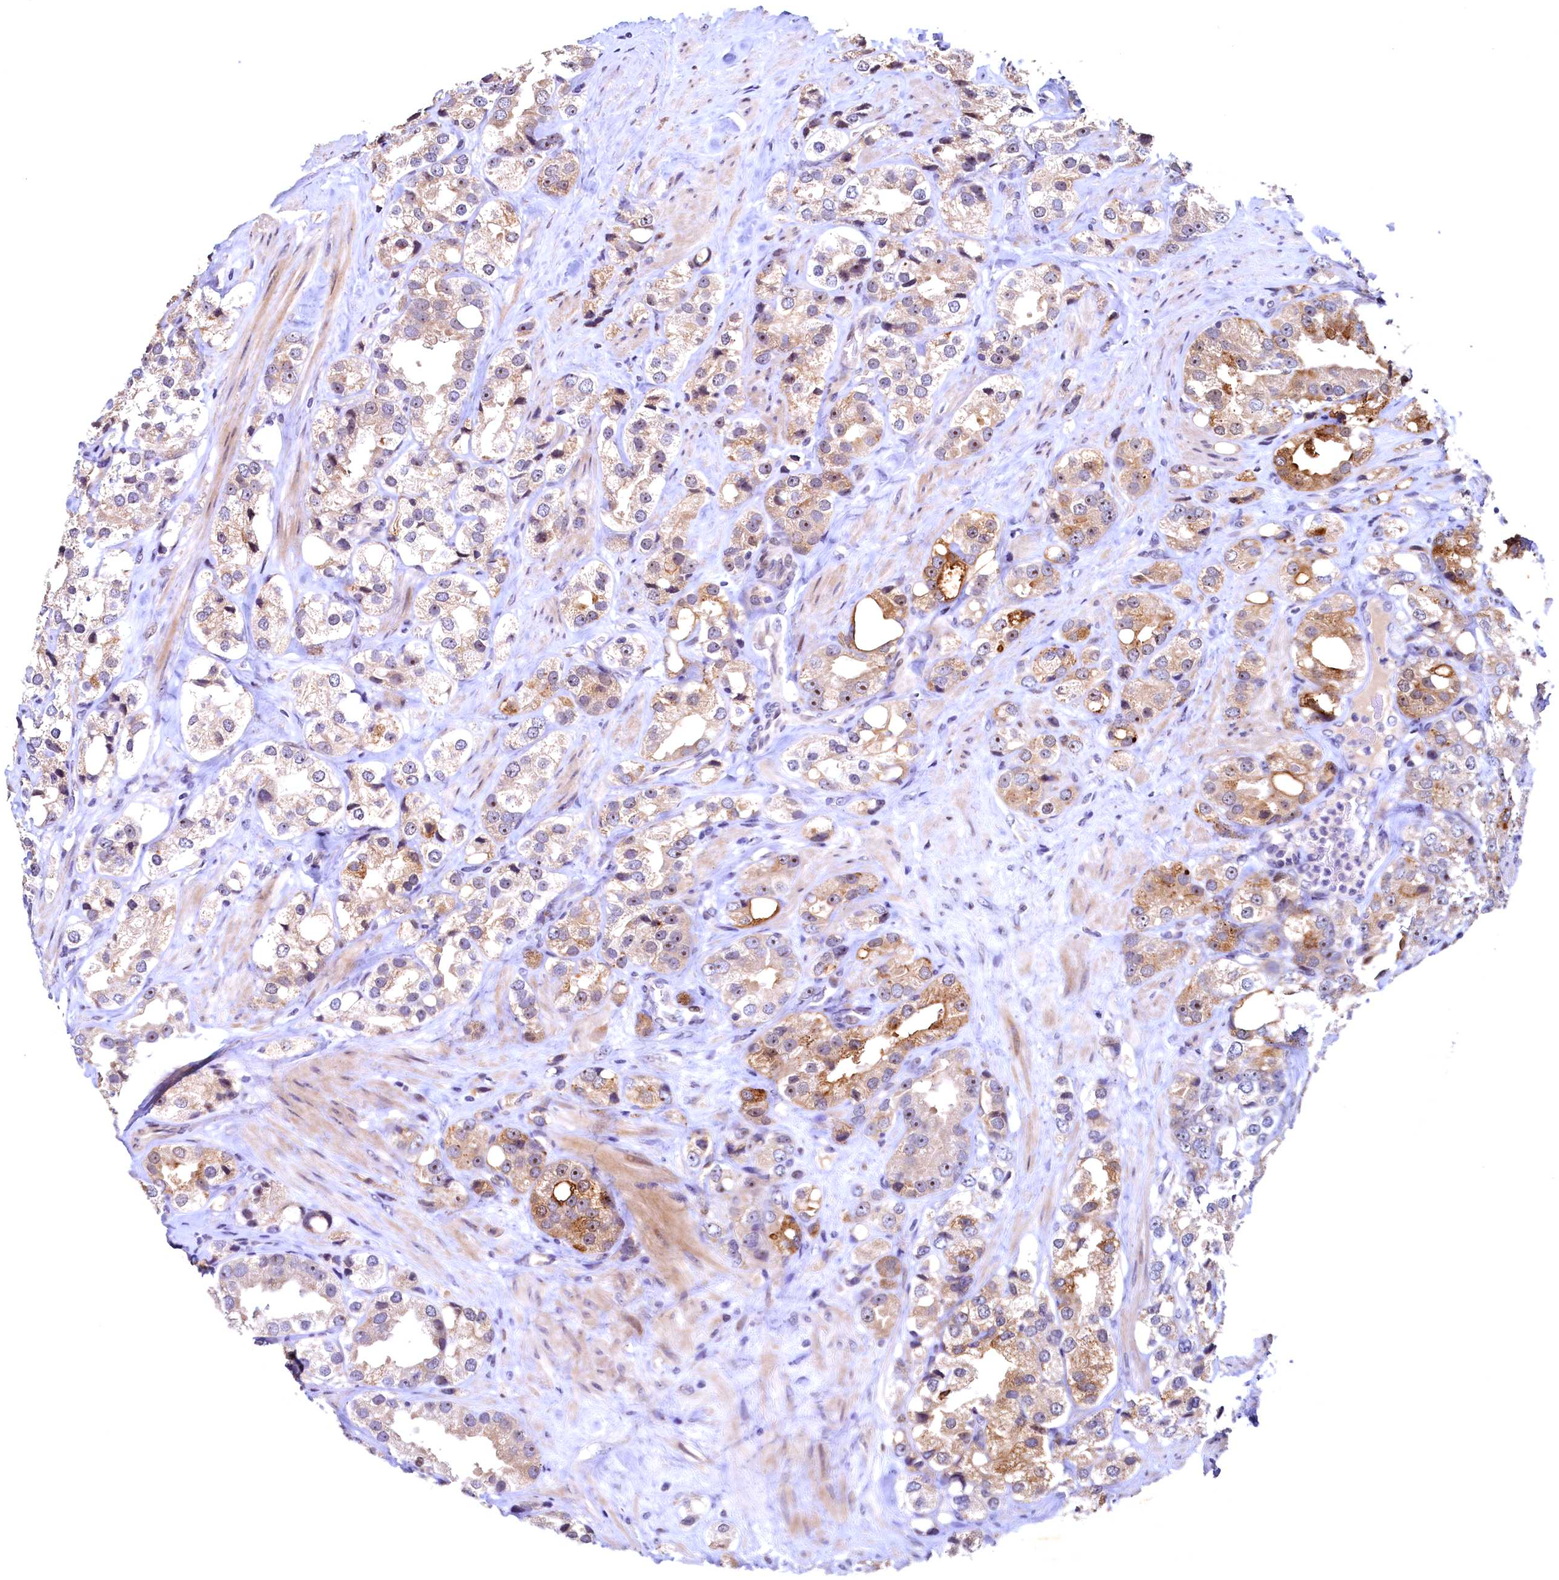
{"staining": {"intensity": "moderate", "quantity": "25%-75%", "location": "cytoplasmic/membranous"}, "tissue": "prostate cancer", "cell_type": "Tumor cells", "image_type": "cancer", "snomed": [{"axis": "morphology", "description": "Adenocarcinoma, NOS"}, {"axis": "topography", "description": "Prostate"}], "caption": "A high-resolution photomicrograph shows IHC staining of prostate cancer (adenocarcinoma), which displays moderate cytoplasmic/membranous expression in about 25%-75% of tumor cells.", "gene": "LATS2", "patient": {"sex": "male", "age": 79}}